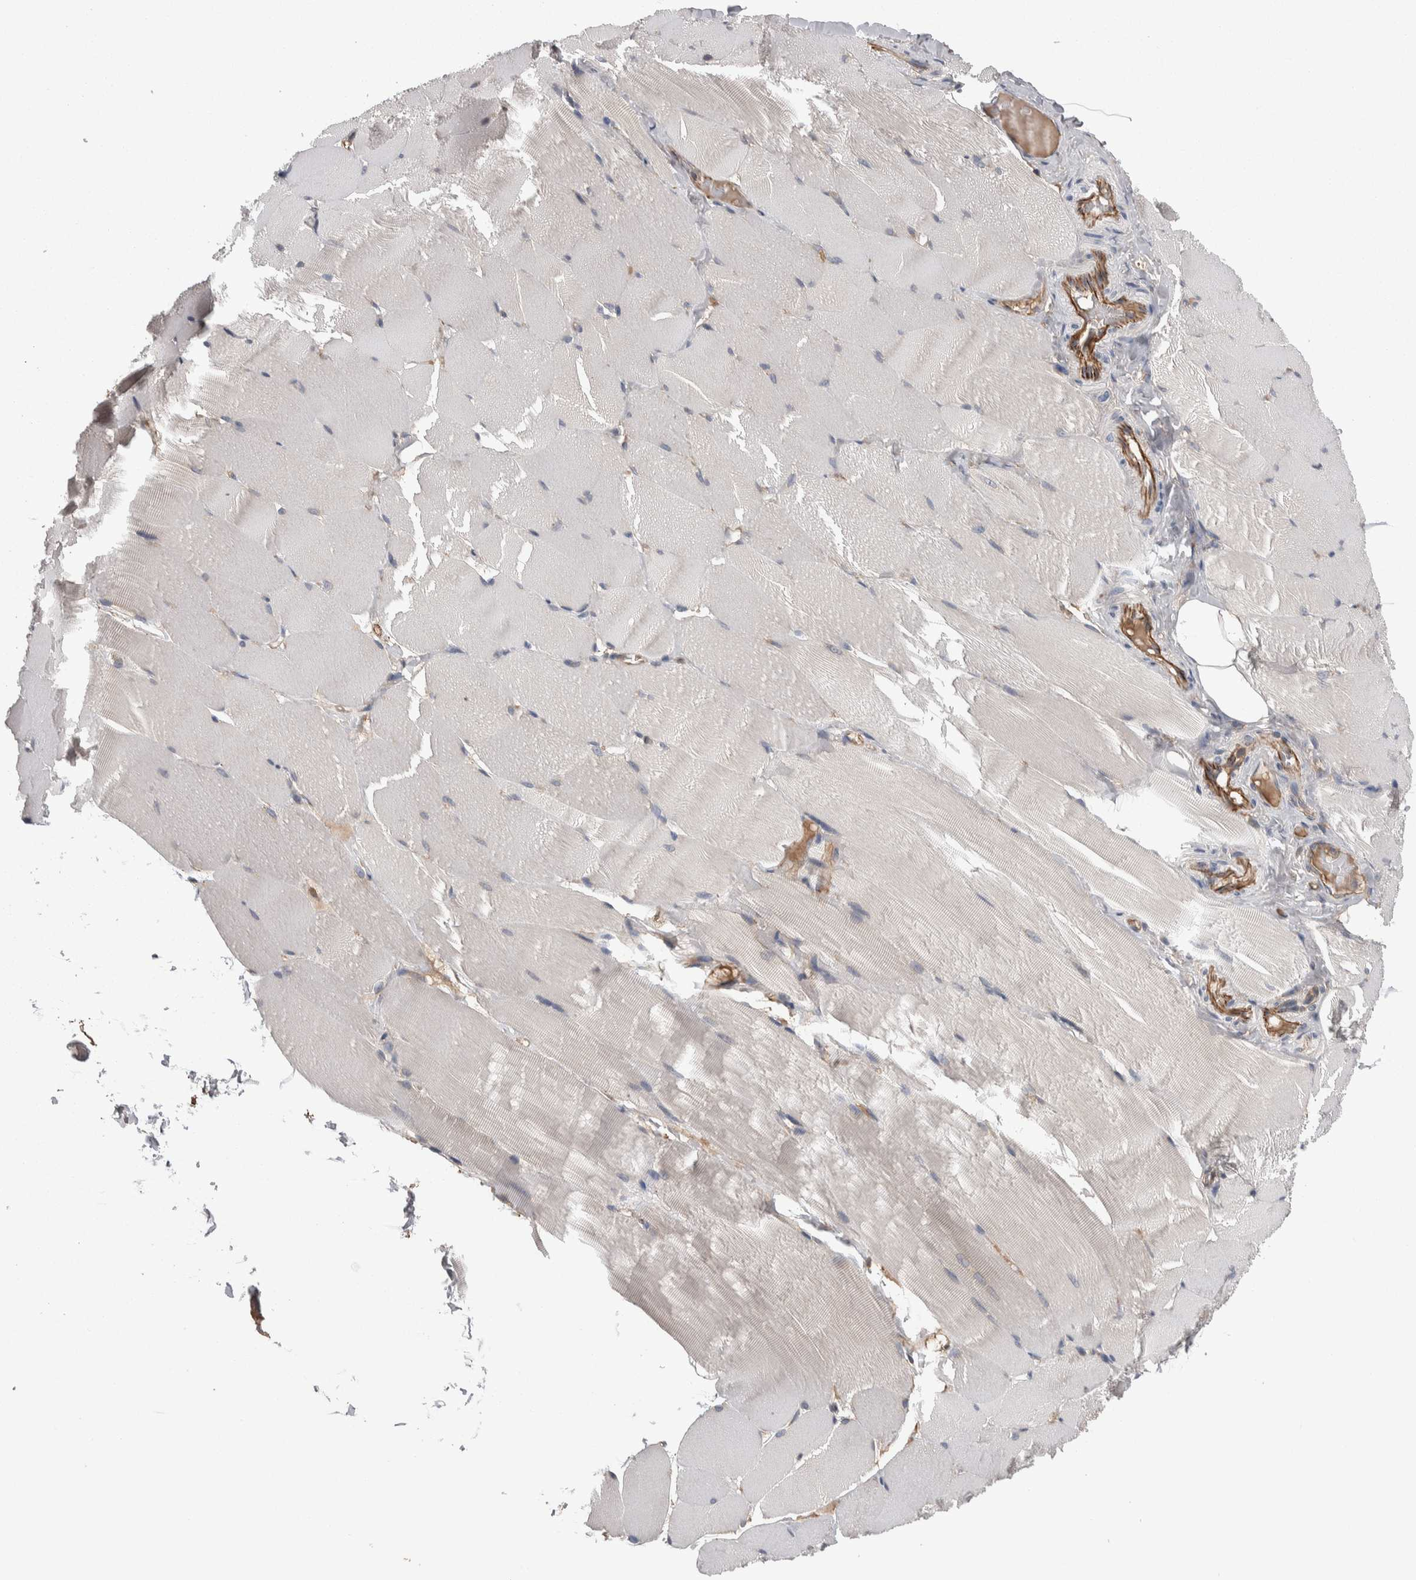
{"staining": {"intensity": "negative", "quantity": "none", "location": "none"}, "tissue": "skeletal muscle", "cell_type": "Myocytes", "image_type": "normal", "snomed": [{"axis": "morphology", "description": "Normal tissue, NOS"}, {"axis": "topography", "description": "Skin"}, {"axis": "topography", "description": "Skeletal muscle"}], "caption": "The image reveals no significant staining in myocytes of skeletal muscle.", "gene": "LIMA1", "patient": {"sex": "male", "age": 83}}